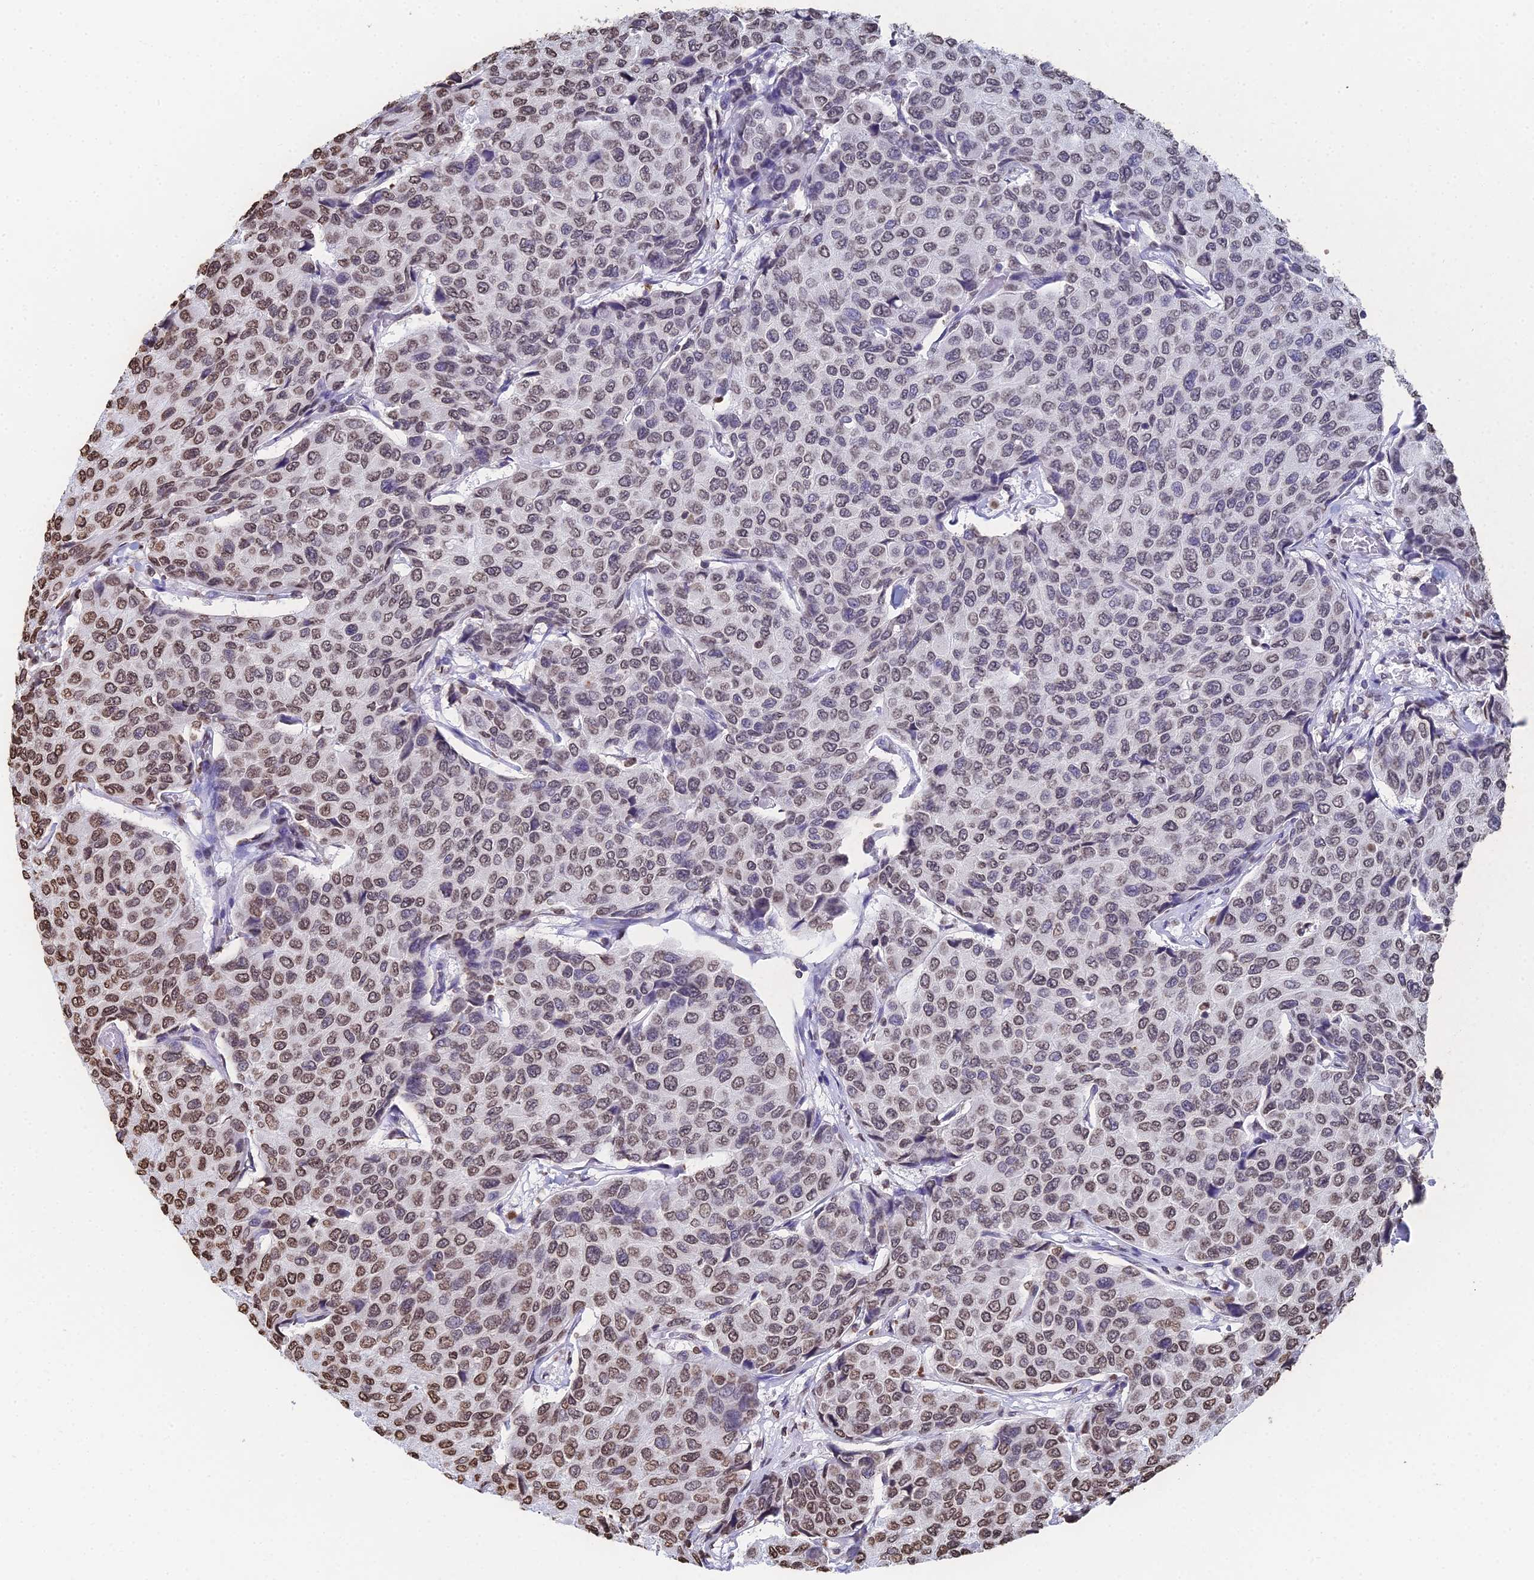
{"staining": {"intensity": "moderate", "quantity": "25%-75%", "location": "nuclear"}, "tissue": "breast cancer", "cell_type": "Tumor cells", "image_type": "cancer", "snomed": [{"axis": "morphology", "description": "Duct carcinoma"}, {"axis": "topography", "description": "Breast"}], "caption": "Human intraductal carcinoma (breast) stained with a brown dye displays moderate nuclear positive positivity in about 25%-75% of tumor cells.", "gene": "GBP3", "patient": {"sex": "female", "age": 55}}